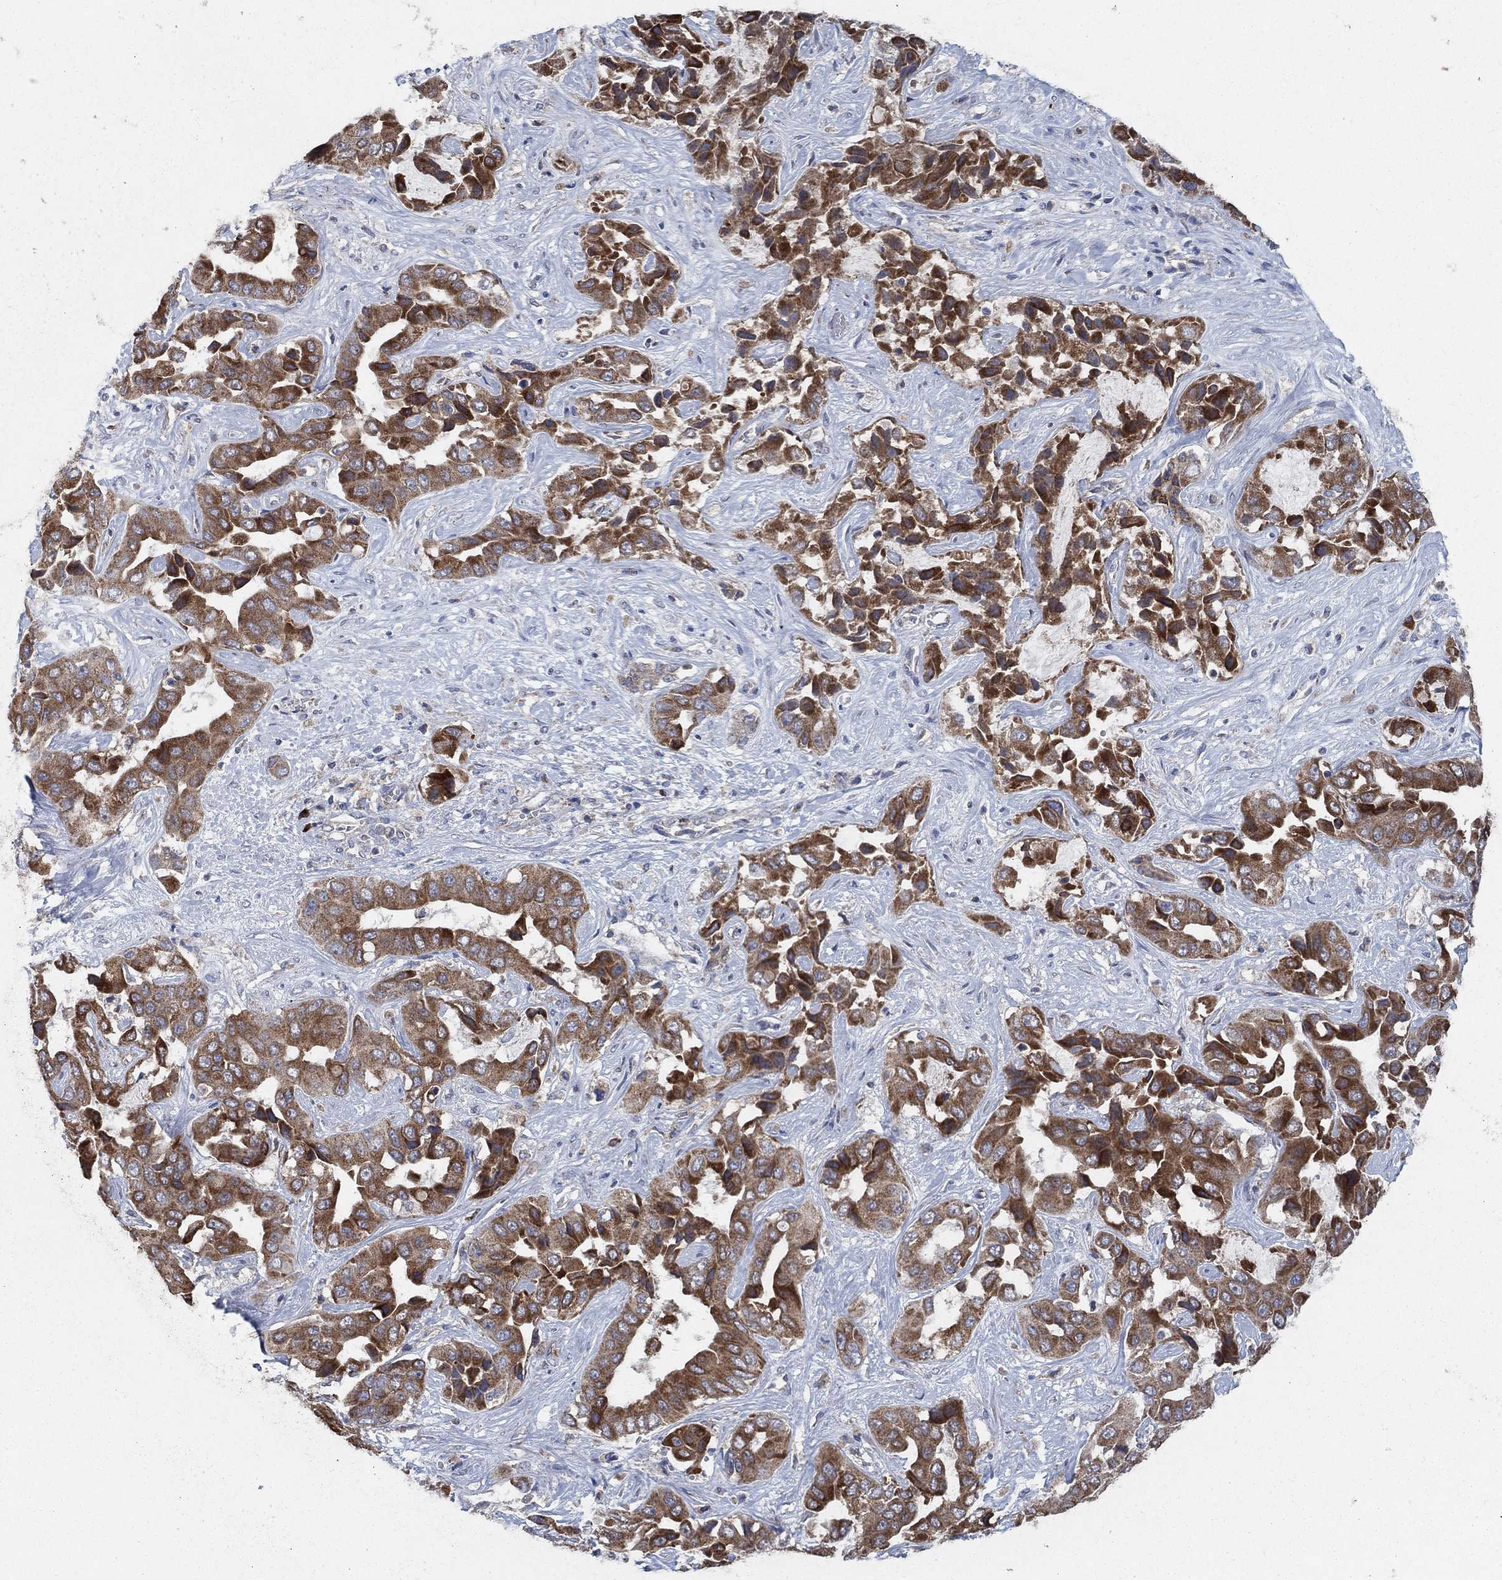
{"staining": {"intensity": "strong", "quantity": ">75%", "location": "cytoplasmic/membranous"}, "tissue": "liver cancer", "cell_type": "Tumor cells", "image_type": "cancer", "snomed": [{"axis": "morphology", "description": "Cholangiocarcinoma"}, {"axis": "topography", "description": "Liver"}], "caption": "DAB (3,3'-diaminobenzidine) immunohistochemical staining of cholangiocarcinoma (liver) demonstrates strong cytoplasmic/membranous protein staining in about >75% of tumor cells.", "gene": "HID1", "patient": {"sex": "female", "age": 52}}